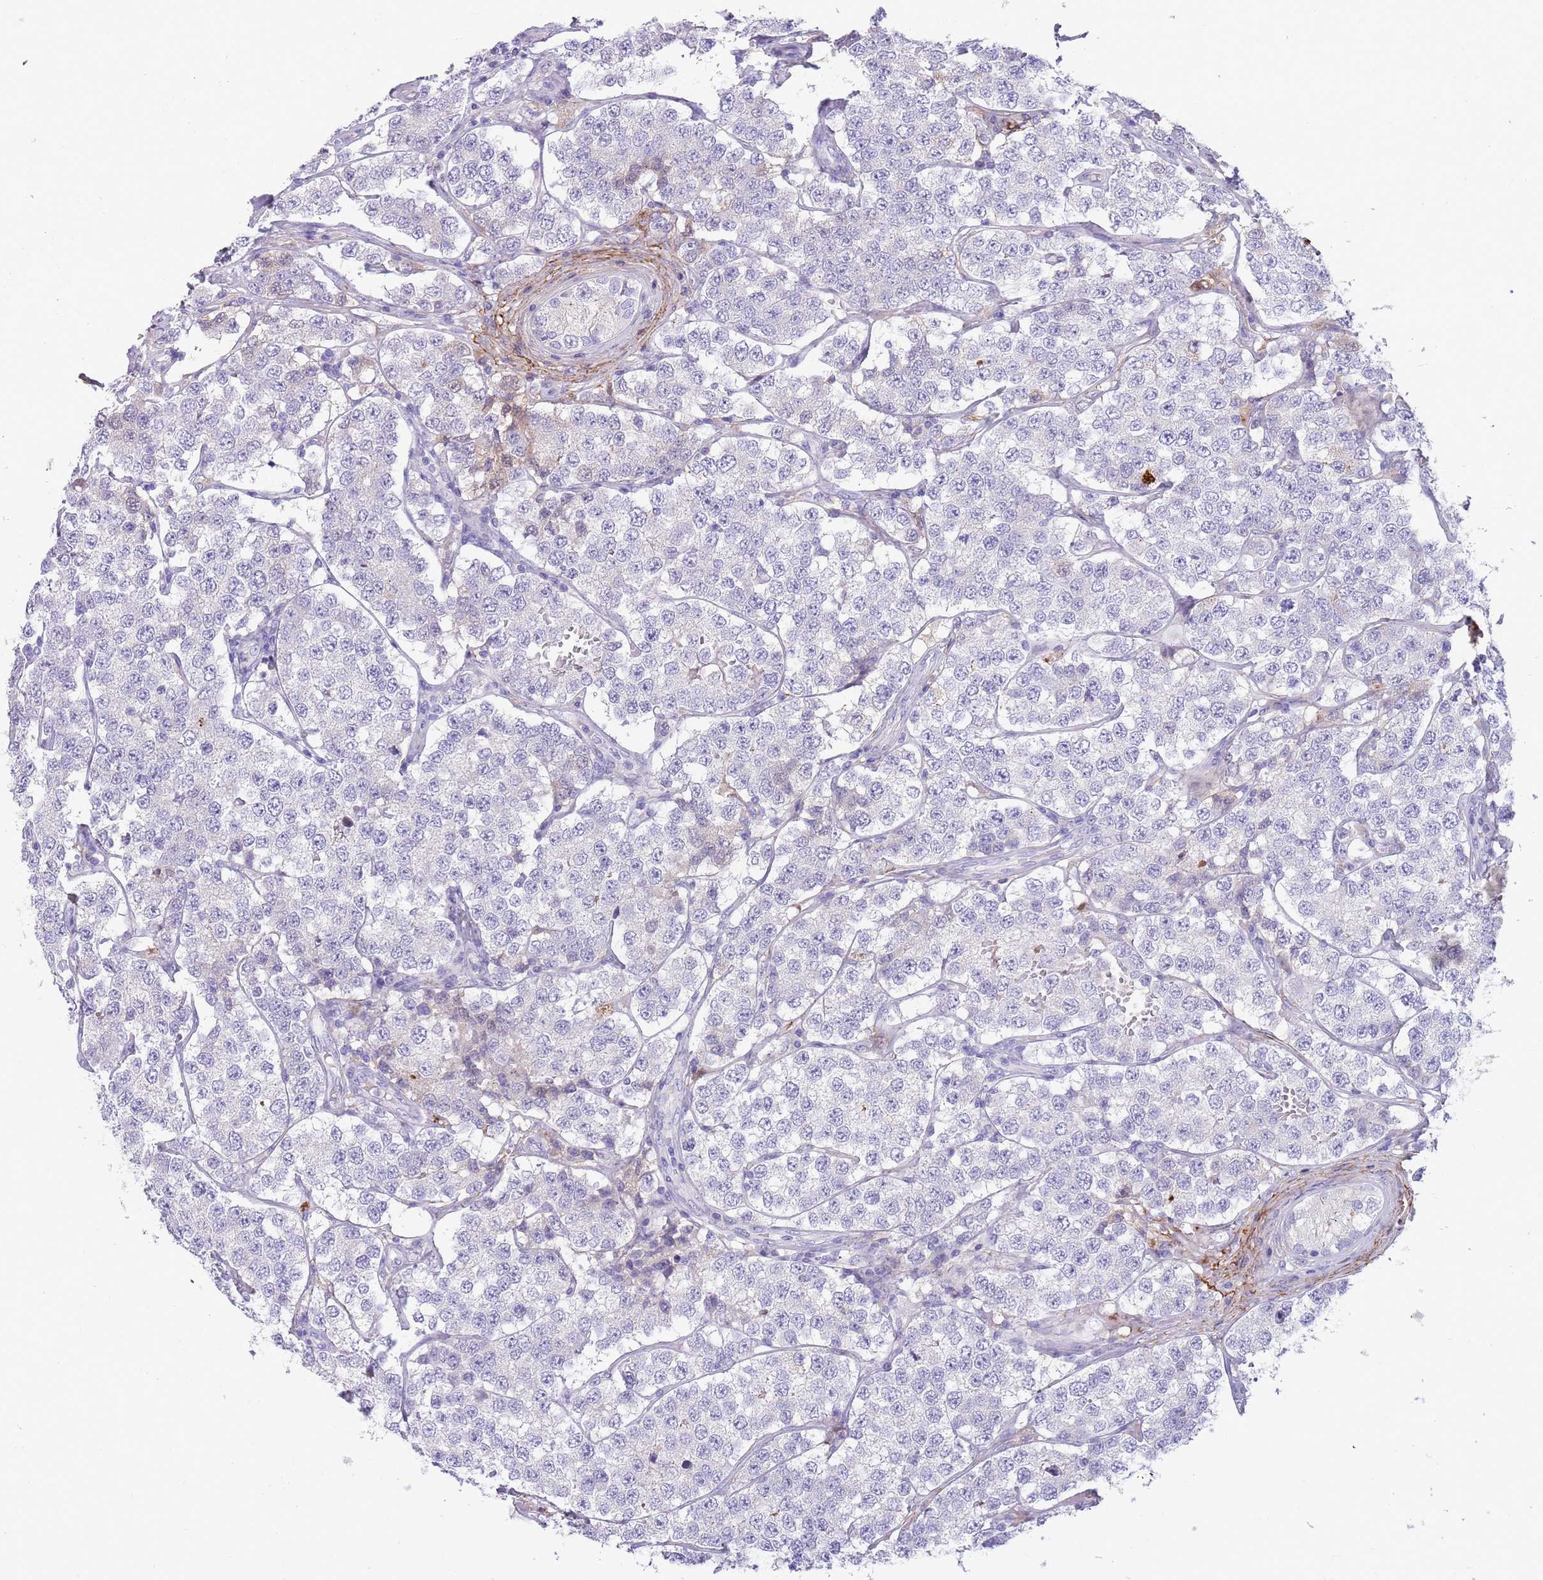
{"staining": {"intensity": "negative", "quantity": "none", "location": "none"}, "tissue": "testis cancer", "cell_type": "Tumor cells", "image_type": "cancer", "snomed": [{"axis": "morphology", "description": "Seminoma, NOS"}, {"axis": "topography", "description": "Testis"}], "caption": "This photomicrograph is of testis seminoma stained with immunohistochemistry to label a protein in brown with the nuclei are counter-stained blue. There is no positivity in tumor cells. (DAB IHC with hematoxylin counter stain).", "gene": "LEPROTL1", "patient": {"sex": "male", "age": 34}}